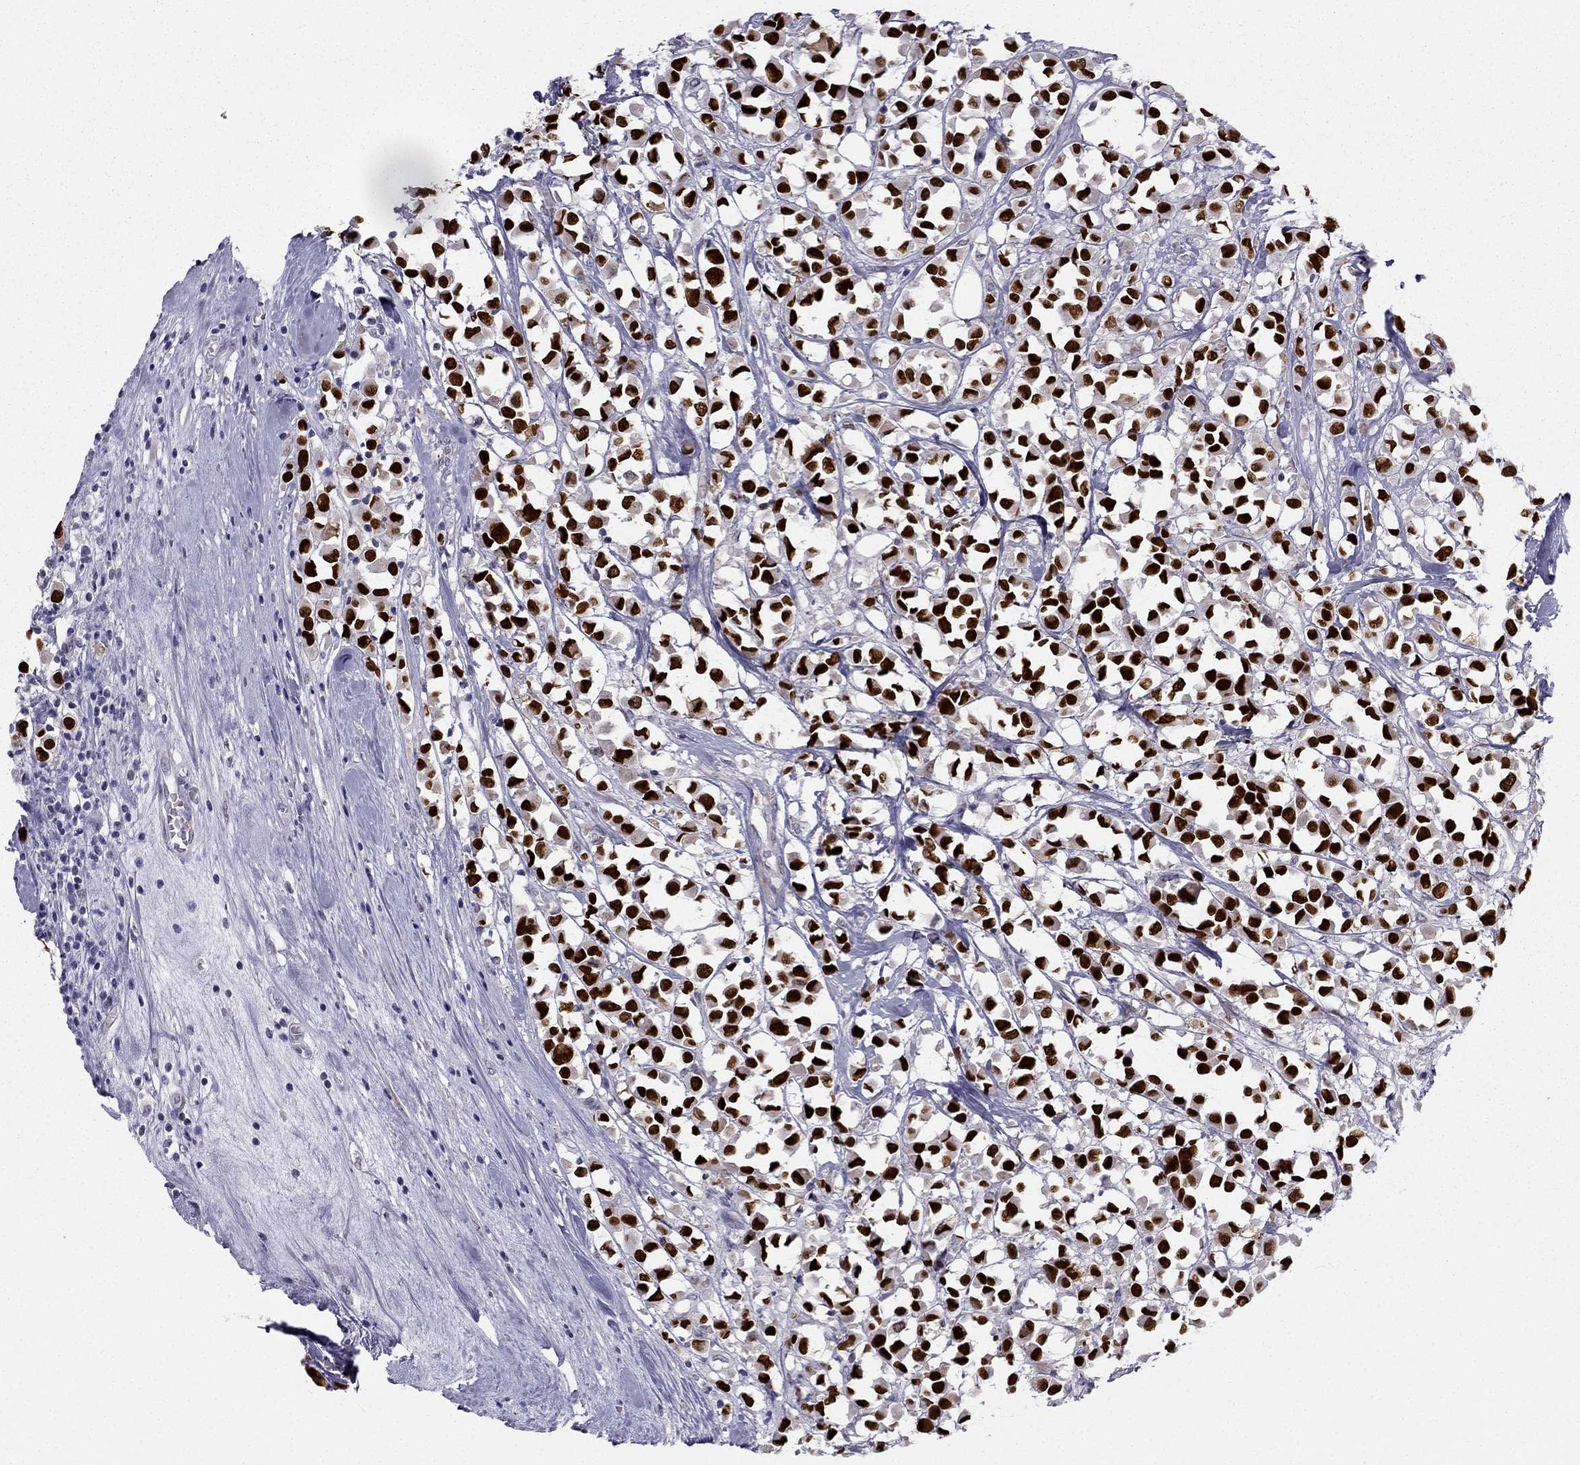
{"staining": {"intensity": "strong", "quantity": ">75%", "location": "nuclear"}, "tissue": "breast cancer", "cell_type": "Tumor cells", "image_type": "cancer", "snomed": [{"axis": "morphology", "description": "Duct carcinoma"}, {"axis": "topography", "description": "Breast"}], "caption": "Protein staining exhibits strong nuclear staining in about >75% of tumor cells in breast invasive ductal carcinoma. The staining was performed using DAB (3,3'-diaminobenzidine) to visualize the protein expression in brown, while the nuclei were stained in blue with hematoxylin (Magnification: 20x).", "gene": "TRPS1", "patient": {"sex": "female", "age": 61}}